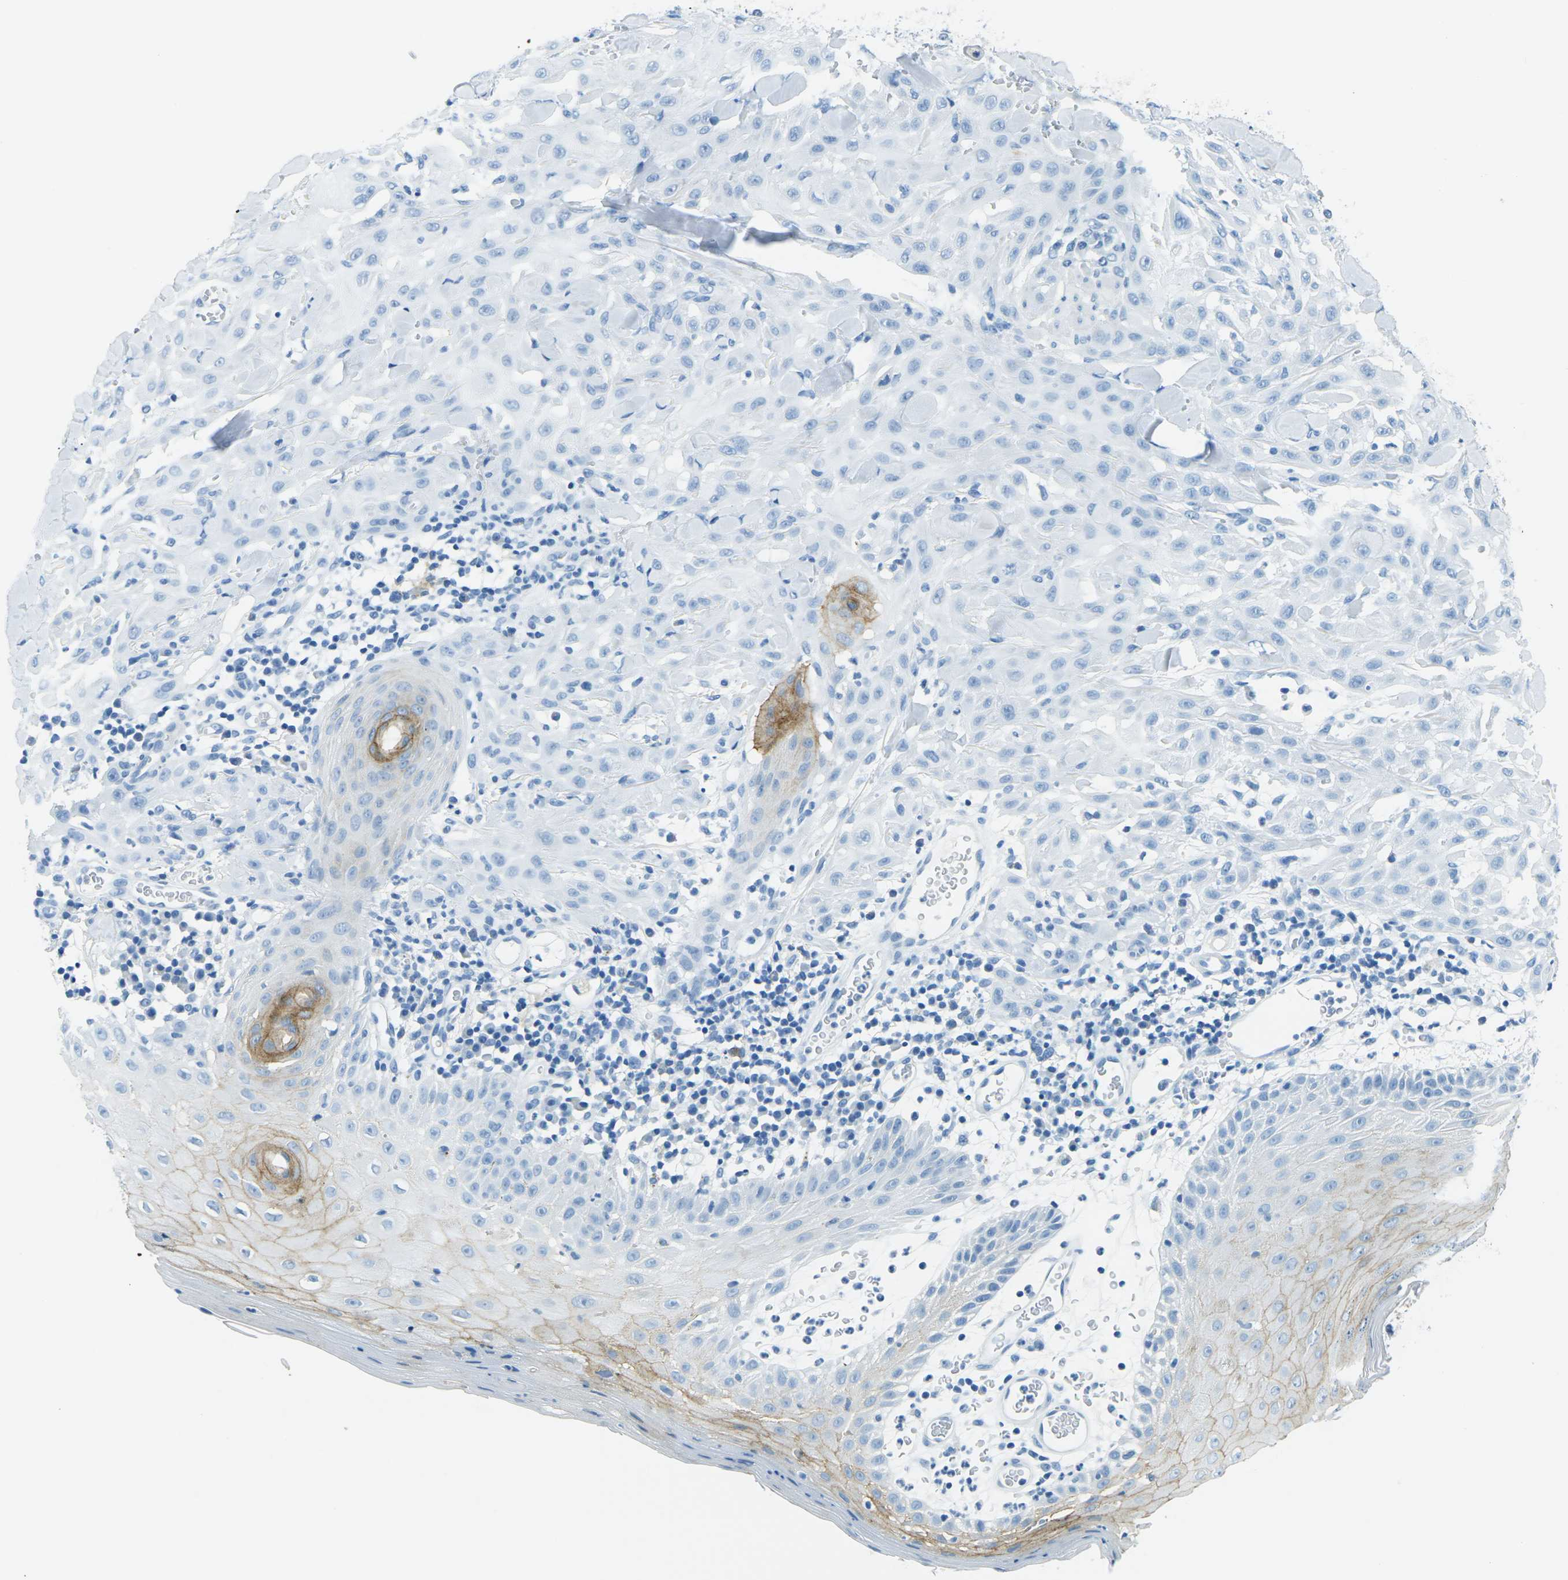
{"staining": {"intensity": "negative", "quantity": "none", "location": "none"}, "tissue": "skin cancer", "cell_type": "Tumor cells", "image_type": "cancer", "snomed": [{"axis": "morphology", "description": "Squamous cell carcinoma, NOS"}, {"axis": "topography", "description": "Skin"}], "caption": "The IHC histopathology image has no significant expression in tumor cells of squamous cell carcinoma (skin) tissue. (DAB (3,3'-diaminobenzidine) immunohistochemistry (IHC) visualized using brightfield microscopy, high magnification).", "gene": "OCLN", "patient": {"sex": "male", "age": 24}}